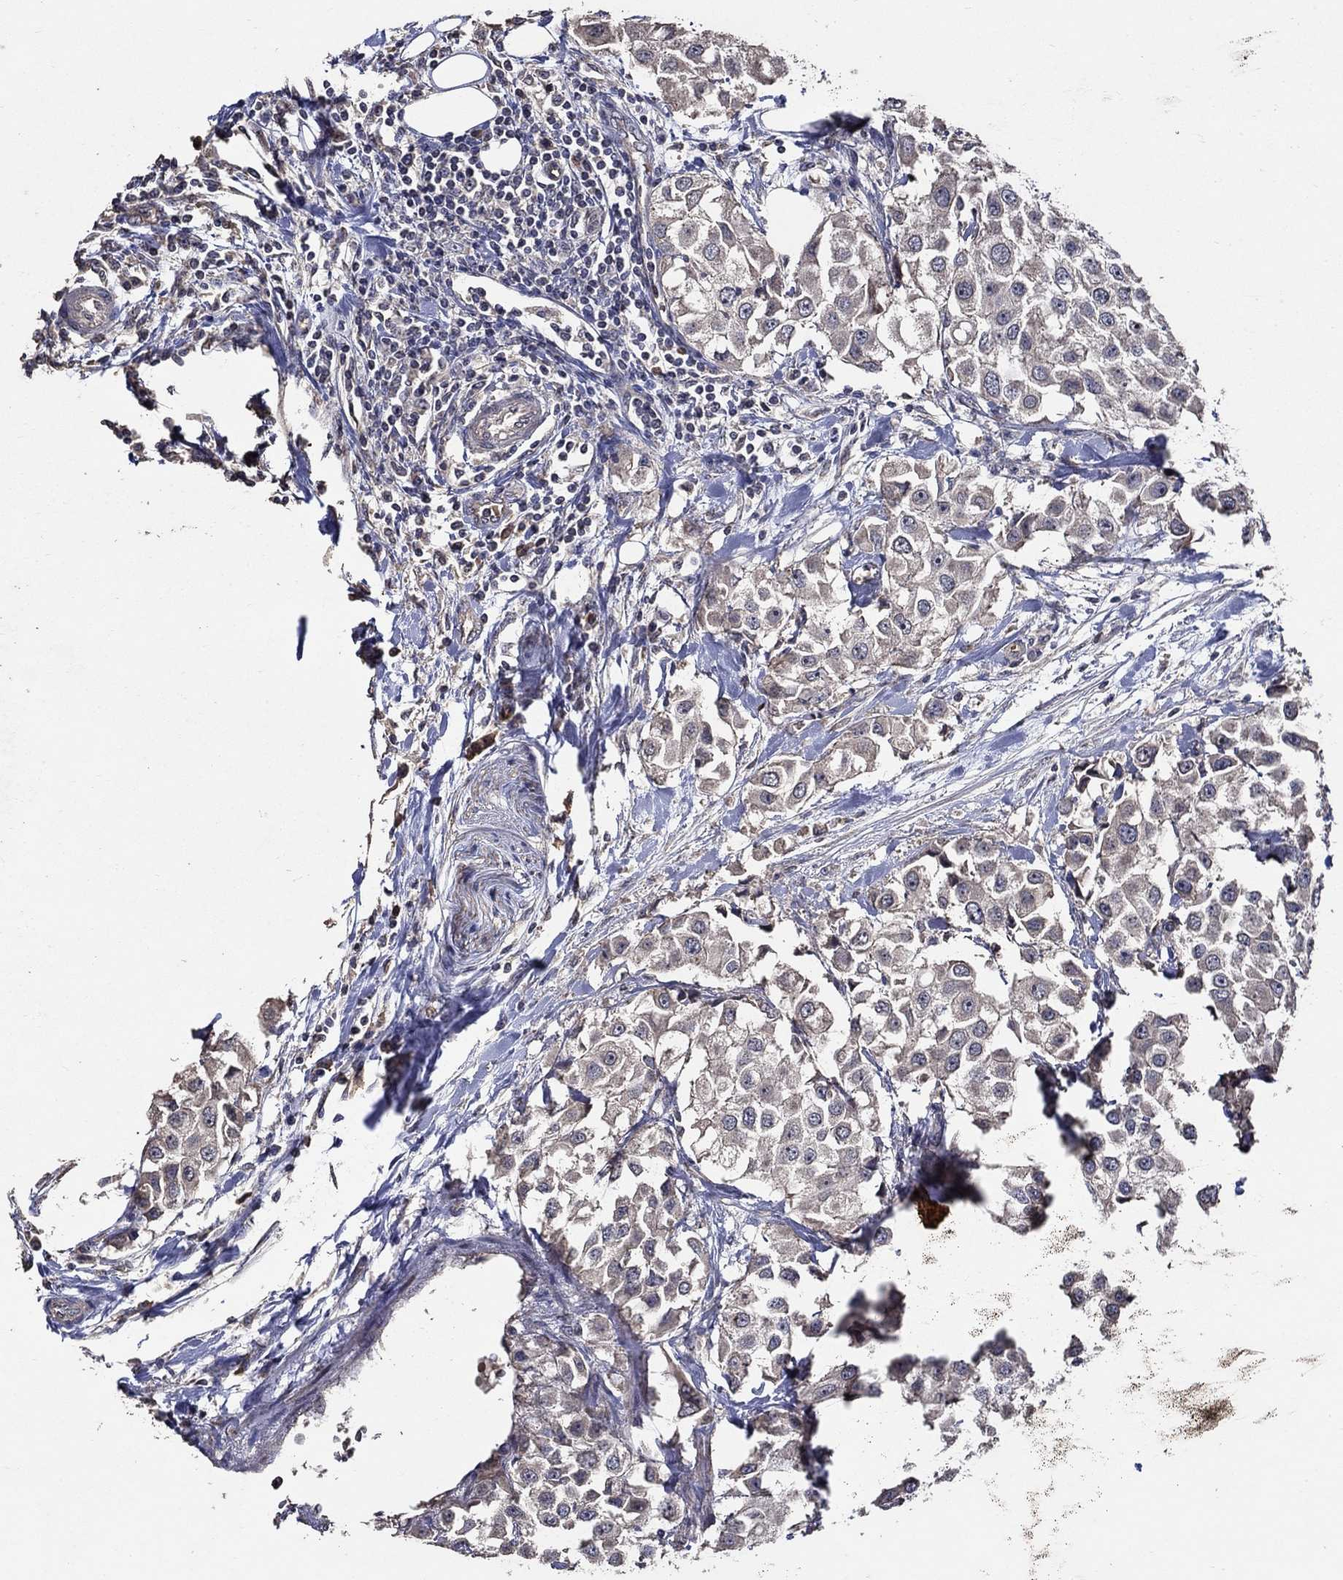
{"staining": {"intensity": "negative", "quantity": "none", "location": "none"}, "tissue": "urothelial cancer", "cell_type": "Tumor cells", "image_type": "cancer", "snomed": [{"axis": "morphology", "description": "Urothelial carcinoma, High grade"}, {"axis": "topography", "description": "Urinary bladder"}], "caption": "Human high-grade urothelial carcinoma stained for a protein using IHC shows no positivity in tumor cells.", "gene": "HAP1", "patient": {"sex": "female", "age": 64}}